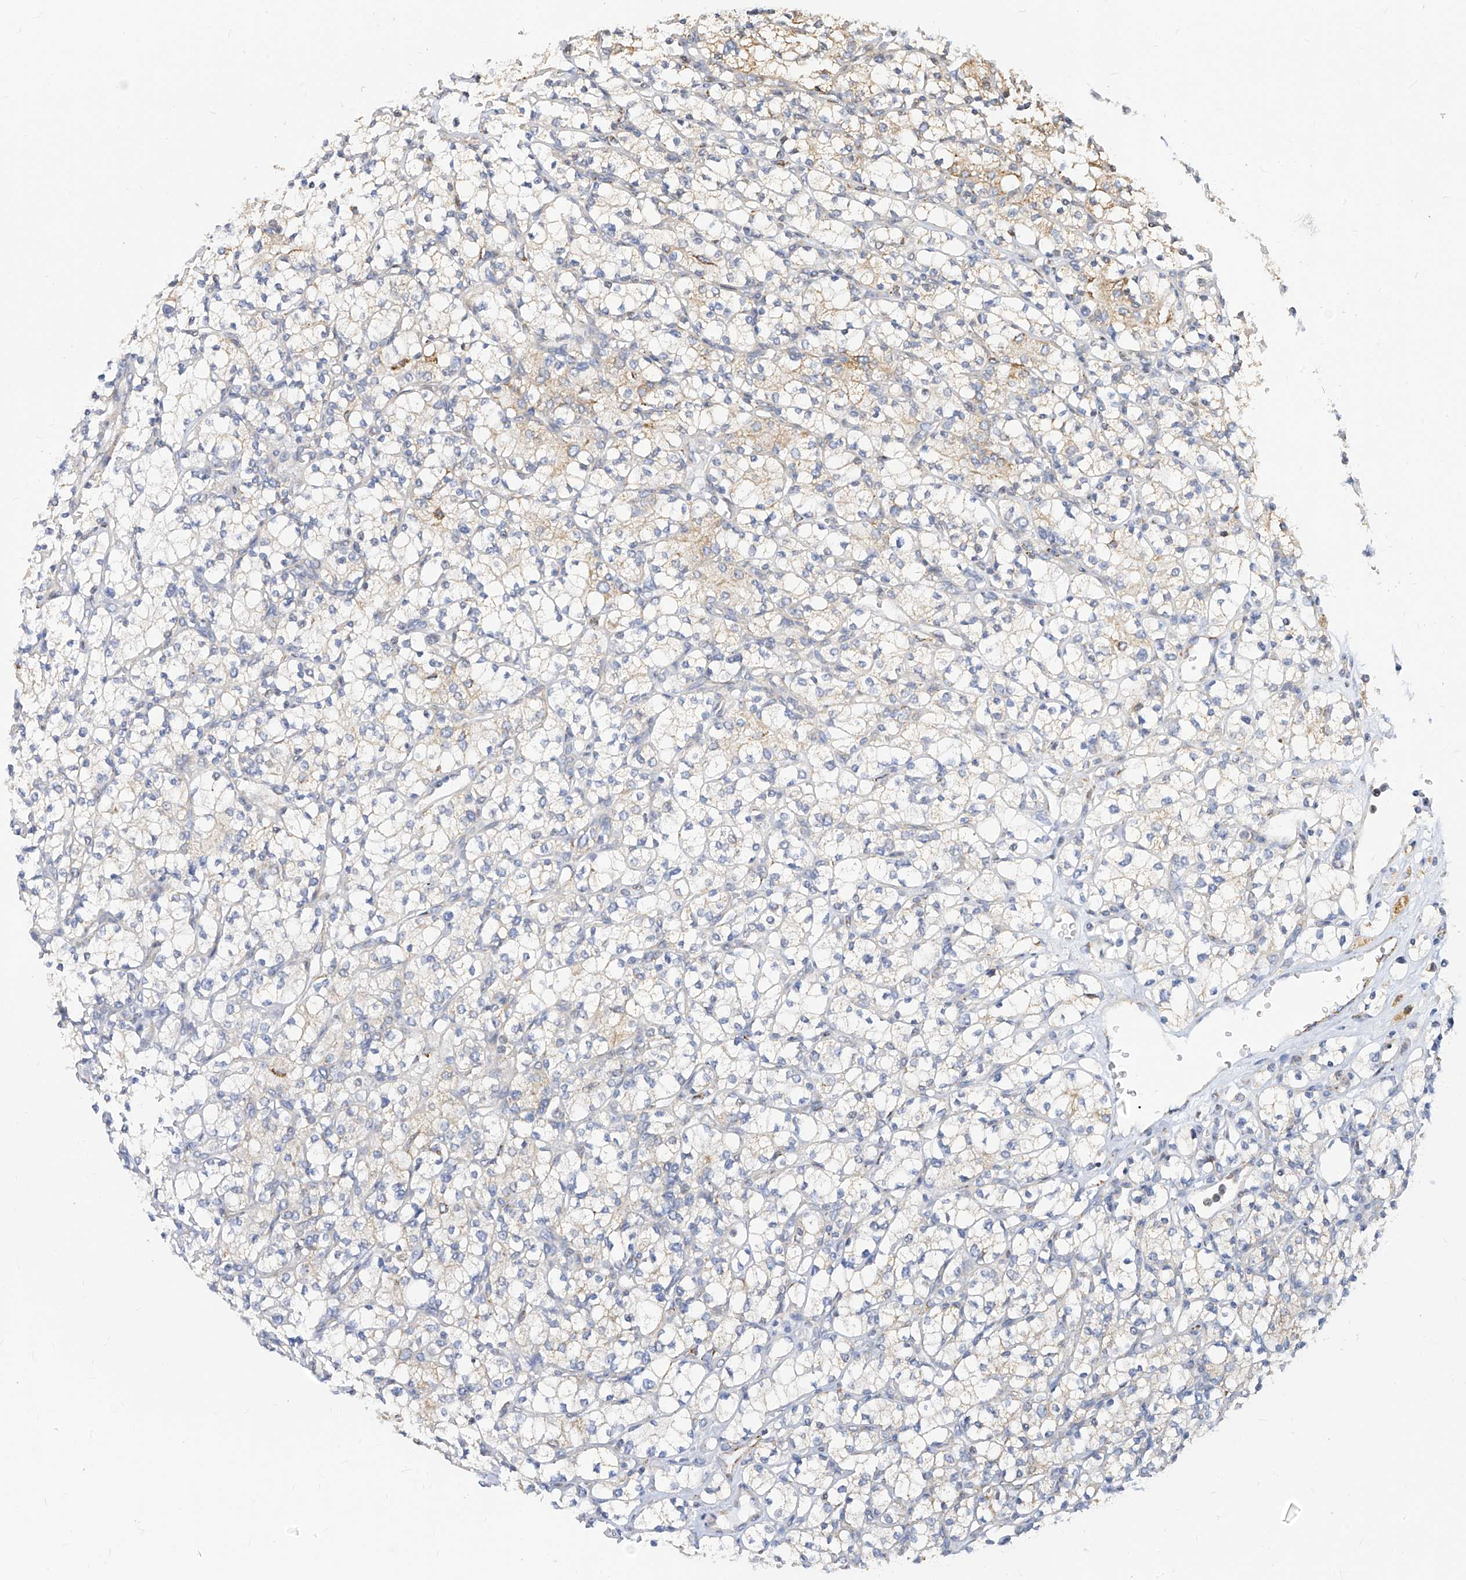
{"staining": {"intensity": "weak", "quantity": "25%-75%", "location": "cytoplasmic/membranous"}, "tissue": "renal cancer", "cell_type": "Tumor cells", "image_type": "cancer", "snomed": [{"axis": "morphology", "description": "Adenocarcinoma, NOS"}, {"axis": "topography", "description": "Kidney"}], "caption": "Immunohistochemical staining of adenocarcinoma (renal) reveals weak cytoplasmic/membranous protein staining in approximately 25%-75% of tumor cells. The staining was performed using DAB to visualize the protein expression in brown, while the nuclei were stained in blue with hematoxylin (Magnification: 20x).", "gene": "TTLL8", "patient": {"sex": "male", "age": 77}}